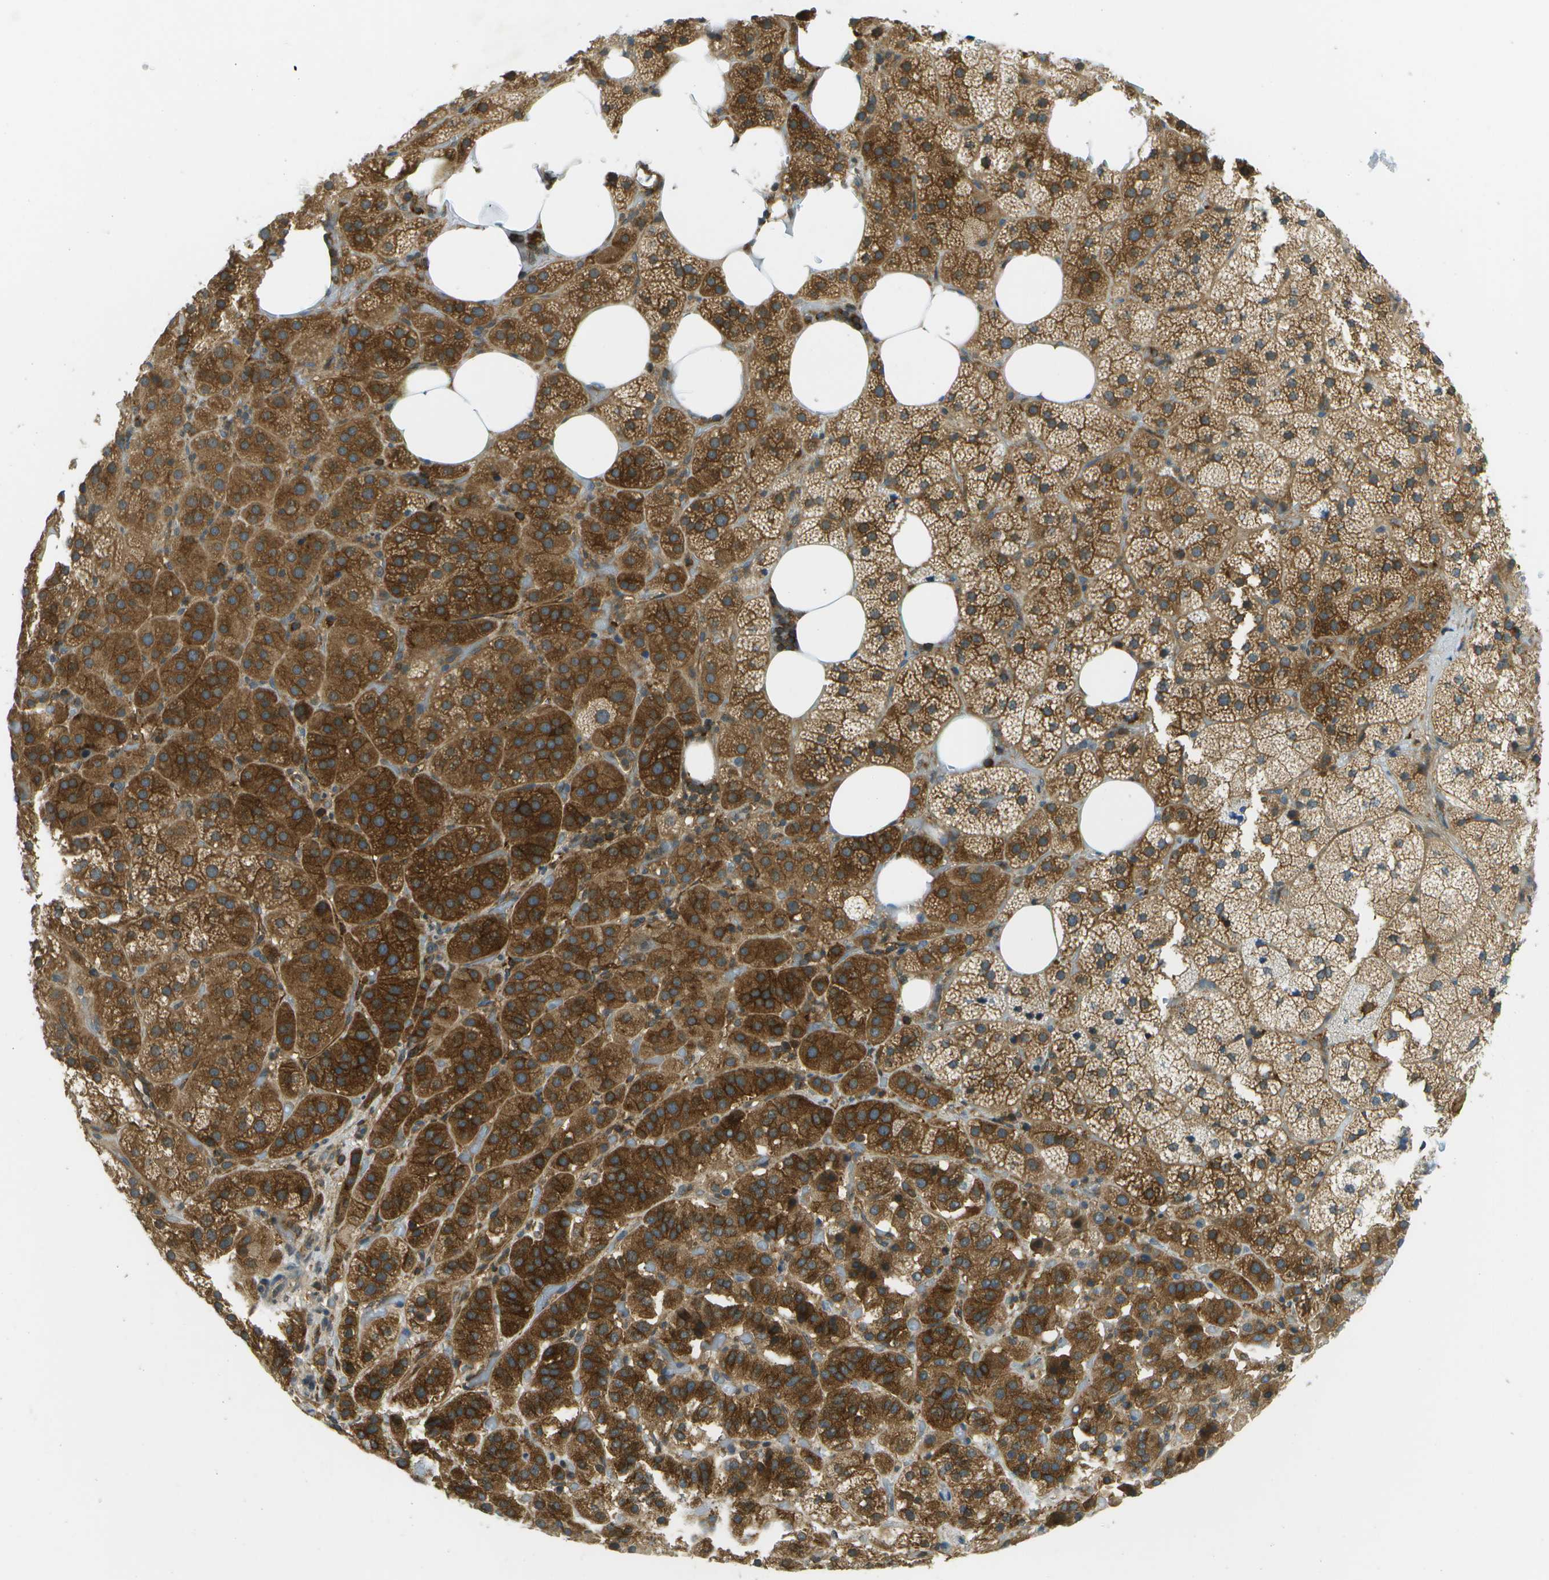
{"staining": {"intensity": "strong", "quantity": "25%-75%", "location": "cytoplasmic/membranous"}, "tissue": "adrenal gland", "cell_type": "Glandular cells", "image_type": "normal", "snomed": [{"axis": "morphology", "description": "Normal tissue, NOS"}, {"axis": "topography", "description": "Adrenal gland"}], "caption": "The histopathology image reveals staining of normal adrenal gland, revealing strong cytoplasmic/membranous protein expression (brown color) within glandular cells. (DAB IHC with brightfield microscopy, high magnification).", "gene": "TMTC1", "patient": {"sex": "female", "age": 59}}